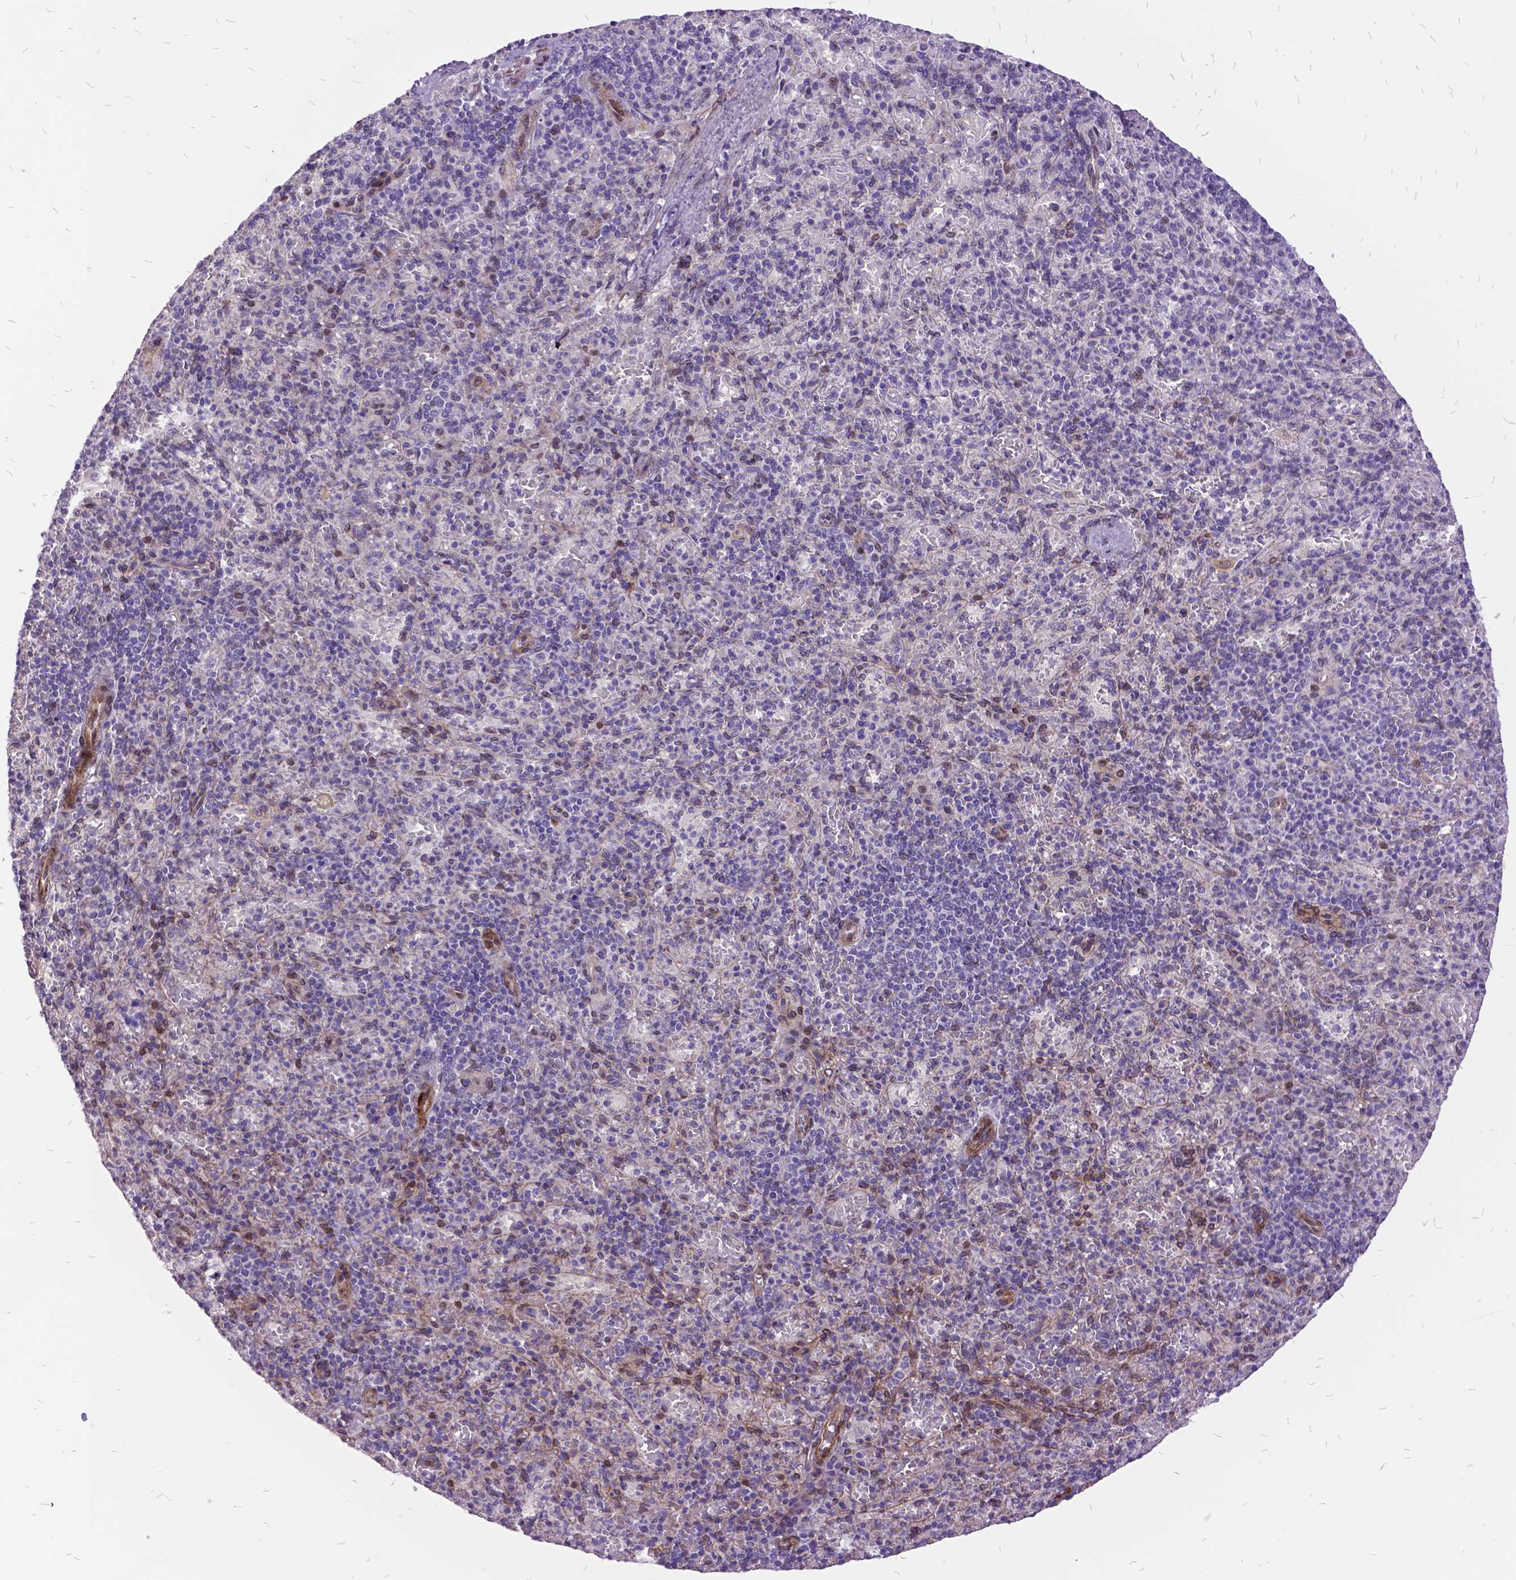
{"staining": {"intensity": "negative", "quantity": "none", "location": "none"}, "tissue": "spleen", "cell_type": "Cells in red pulp", "image_type": "normal", "snomed": [{"axis": "morphology", "description": "Normal tissue, NOS"}, {"axis": "topography", "description": "Spleen"}], "caption": "An immunohistochemistry micrograph of normal spleen is shown. There is no staining in cells in red pulp of spleen. (DAB (3,3'-diaminobenzidine) immunohistochemistry visualized using brightfield microscopy, high magnification).", "gene": "GRB7", "patient": {"sex": "female", "age": 74}}